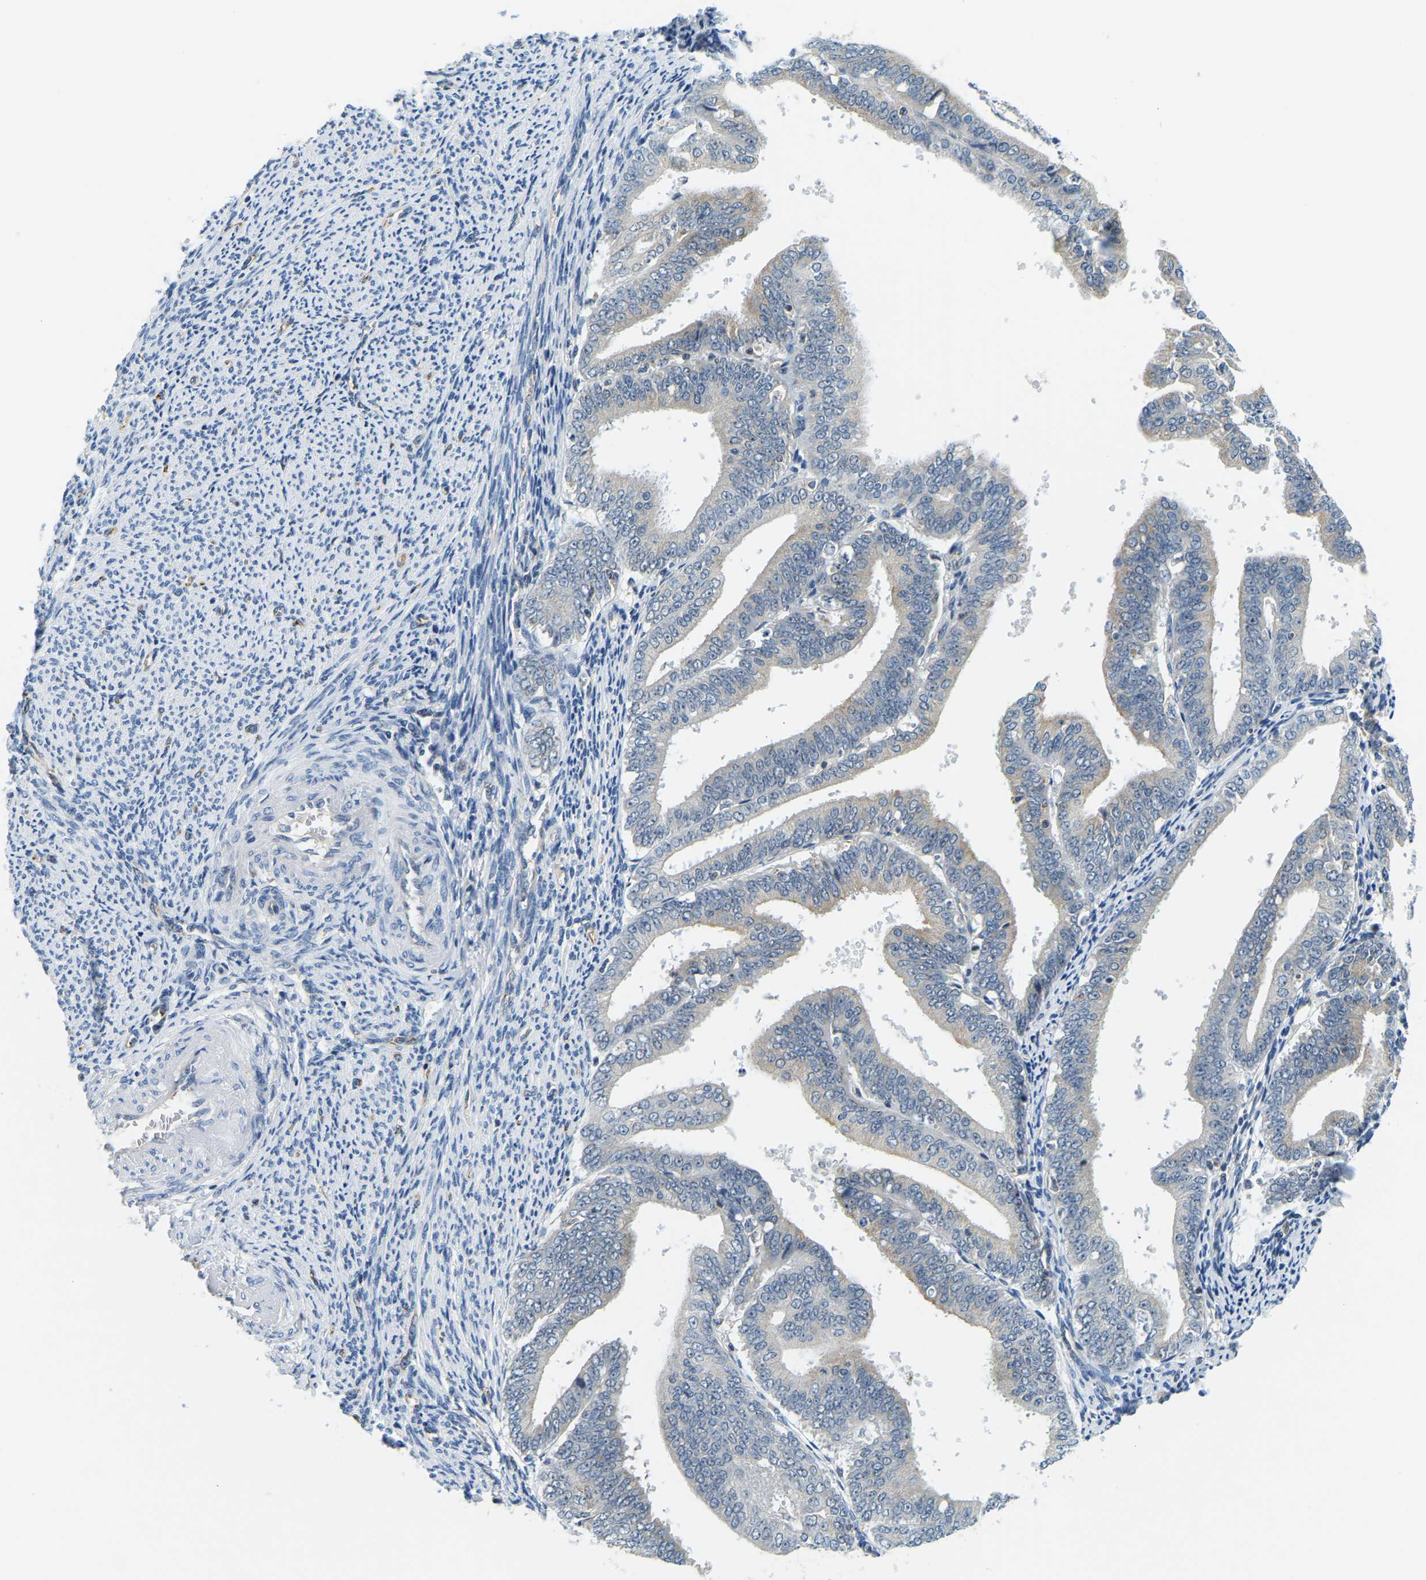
{"staining": {"intensity": "weak", "quantity": "<25%", "location": "cytoplasmic/membranous"}, "tissue": "endometrial cancer", "cell_type": "Tumor cells", "image_type": "cancer", "snomed": [{"axis": "morphology", "description": "Adenocarcinoma, NOS"}, {"axis": "topography", "description": "Endometrium"}], "caption": "Tumor cells show no significant protein expression in adenocarcinoma (endometrial).", "gene": "RRP1", "patient": {"sex": "female", "age": 63}}